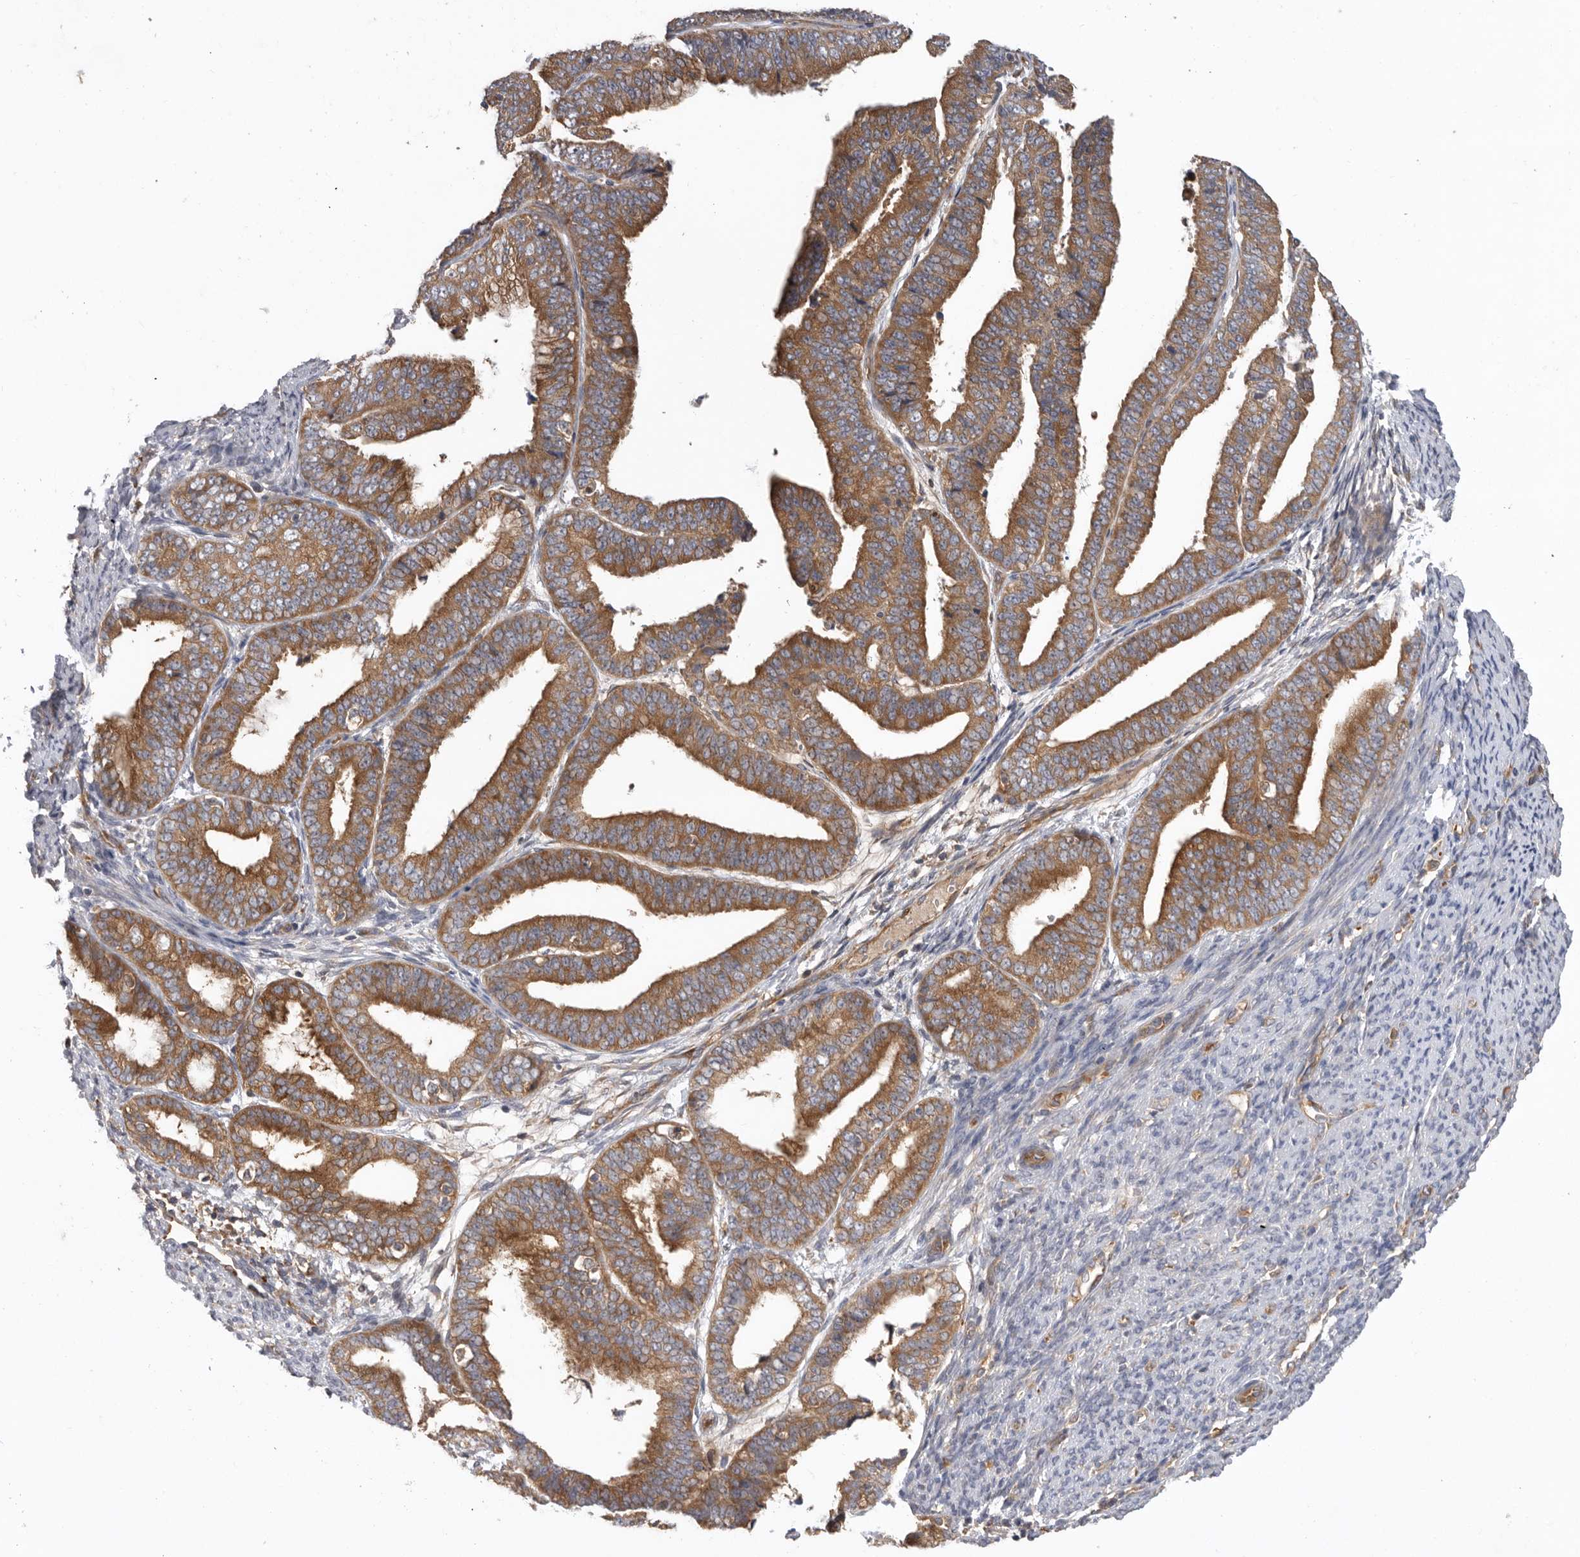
{"staining": {"intensity": "moderate", "quantity": ">75%", "location": "cytoplasmic/membranous"}, "tissue": "endometrial cancer", "cell_type": "Tumor cells", "image_type": "cancer", "snomed": [{"axis": "morphology", "description": "Adenocarcinoma, NOS"}, {"axis": "topography", "description": "Endometrium"}], "caption": "Protein expression analysis of adenocarcinoma (endometrial) displays moderate cytoplasmic/membranous expression in about >75% of tumor cells. The staining was performed using DAB (3,3'-diaminobenzidine) to visualize the protein expression in brown, while the nuclei were stained in blue with hematoxylin (Magnification: 20x).", "gene": "C1orf109", "patient": {"sex": "female", "age": 63}}